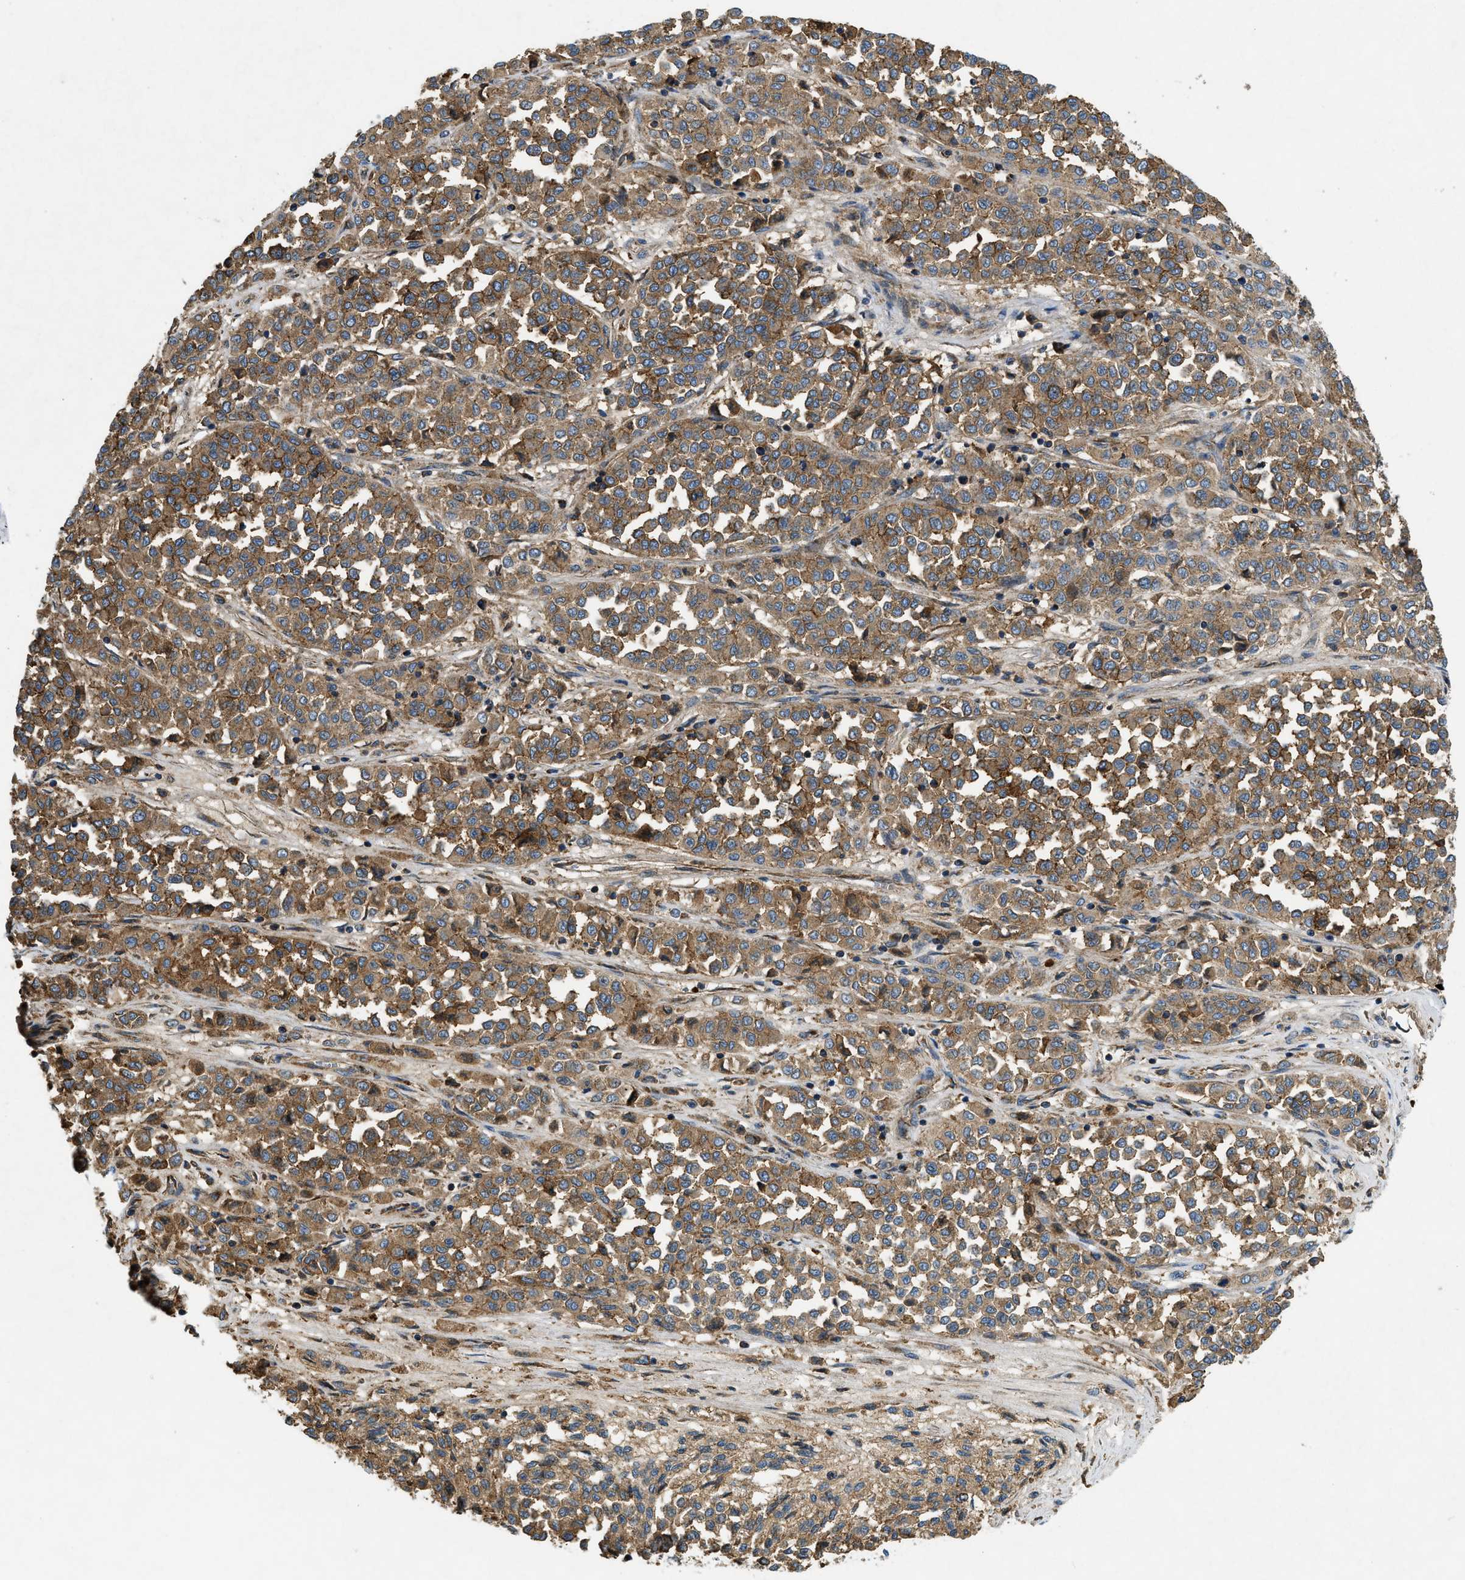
{"staining": {"intensity": "moderate", "quantity": ">75%", "location": "cytoplasmic/membranous"}, "tissue": "melanoma", "cell_type": "Tumor cells", "image_type": "cancer", "snomed": [{"axis": "morphology", "description": "Malignant melanoma, Metastatic site"}, {"axis": "topography", "description": "Pancreas"}], "caption": "Melanoma stained for a protein (brown) shows moderate cytoplasmic/membranous positive staining in approximately >75% of tumor cells.", "gene": "CSPG4", "patient": {"sex": "female", "age": 30}}